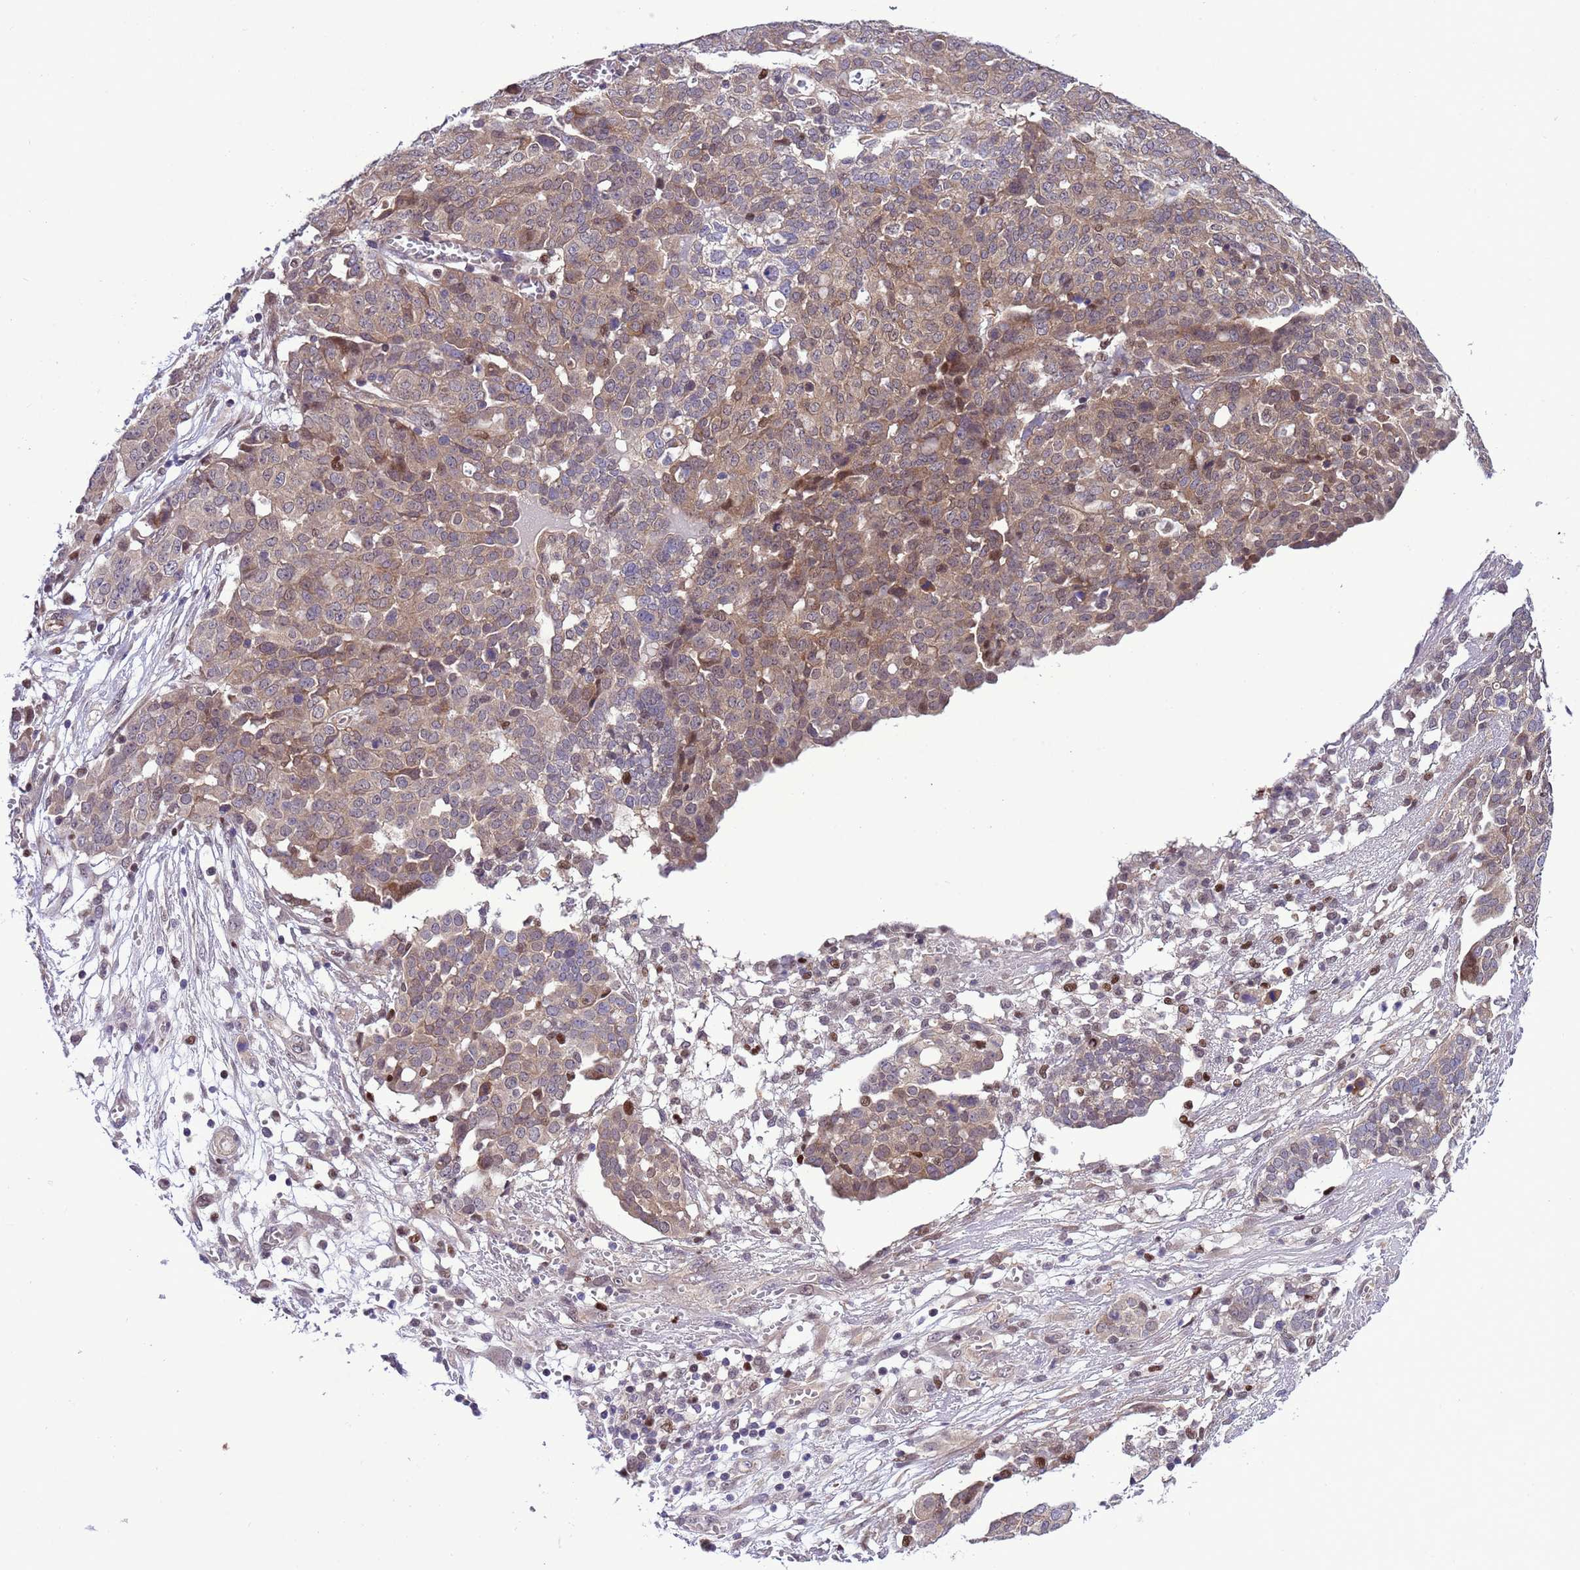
{"staining": {"intensity": "weak", "quantity": ">75%", "location": "cytoplasmic/membranous"}, "tissue": "ovarian cancer", "cell_type": "Tumor cells", "image_type": "cancer", "snomed": [{"axis": "morphology", "description": "Cystadenocarcinoma, serous, NOS"}, {"axis": "topography", "description": "Soft tissue"}, {"axis": "topography", "description": "Ovary"}], "caption": "Ovarian serous cystadenocarcinoma stained with a protein marker demonstrates weak staining in tumor cells.", "gene": "RASD1", "patient": {"sex": "female", "age": 57}}